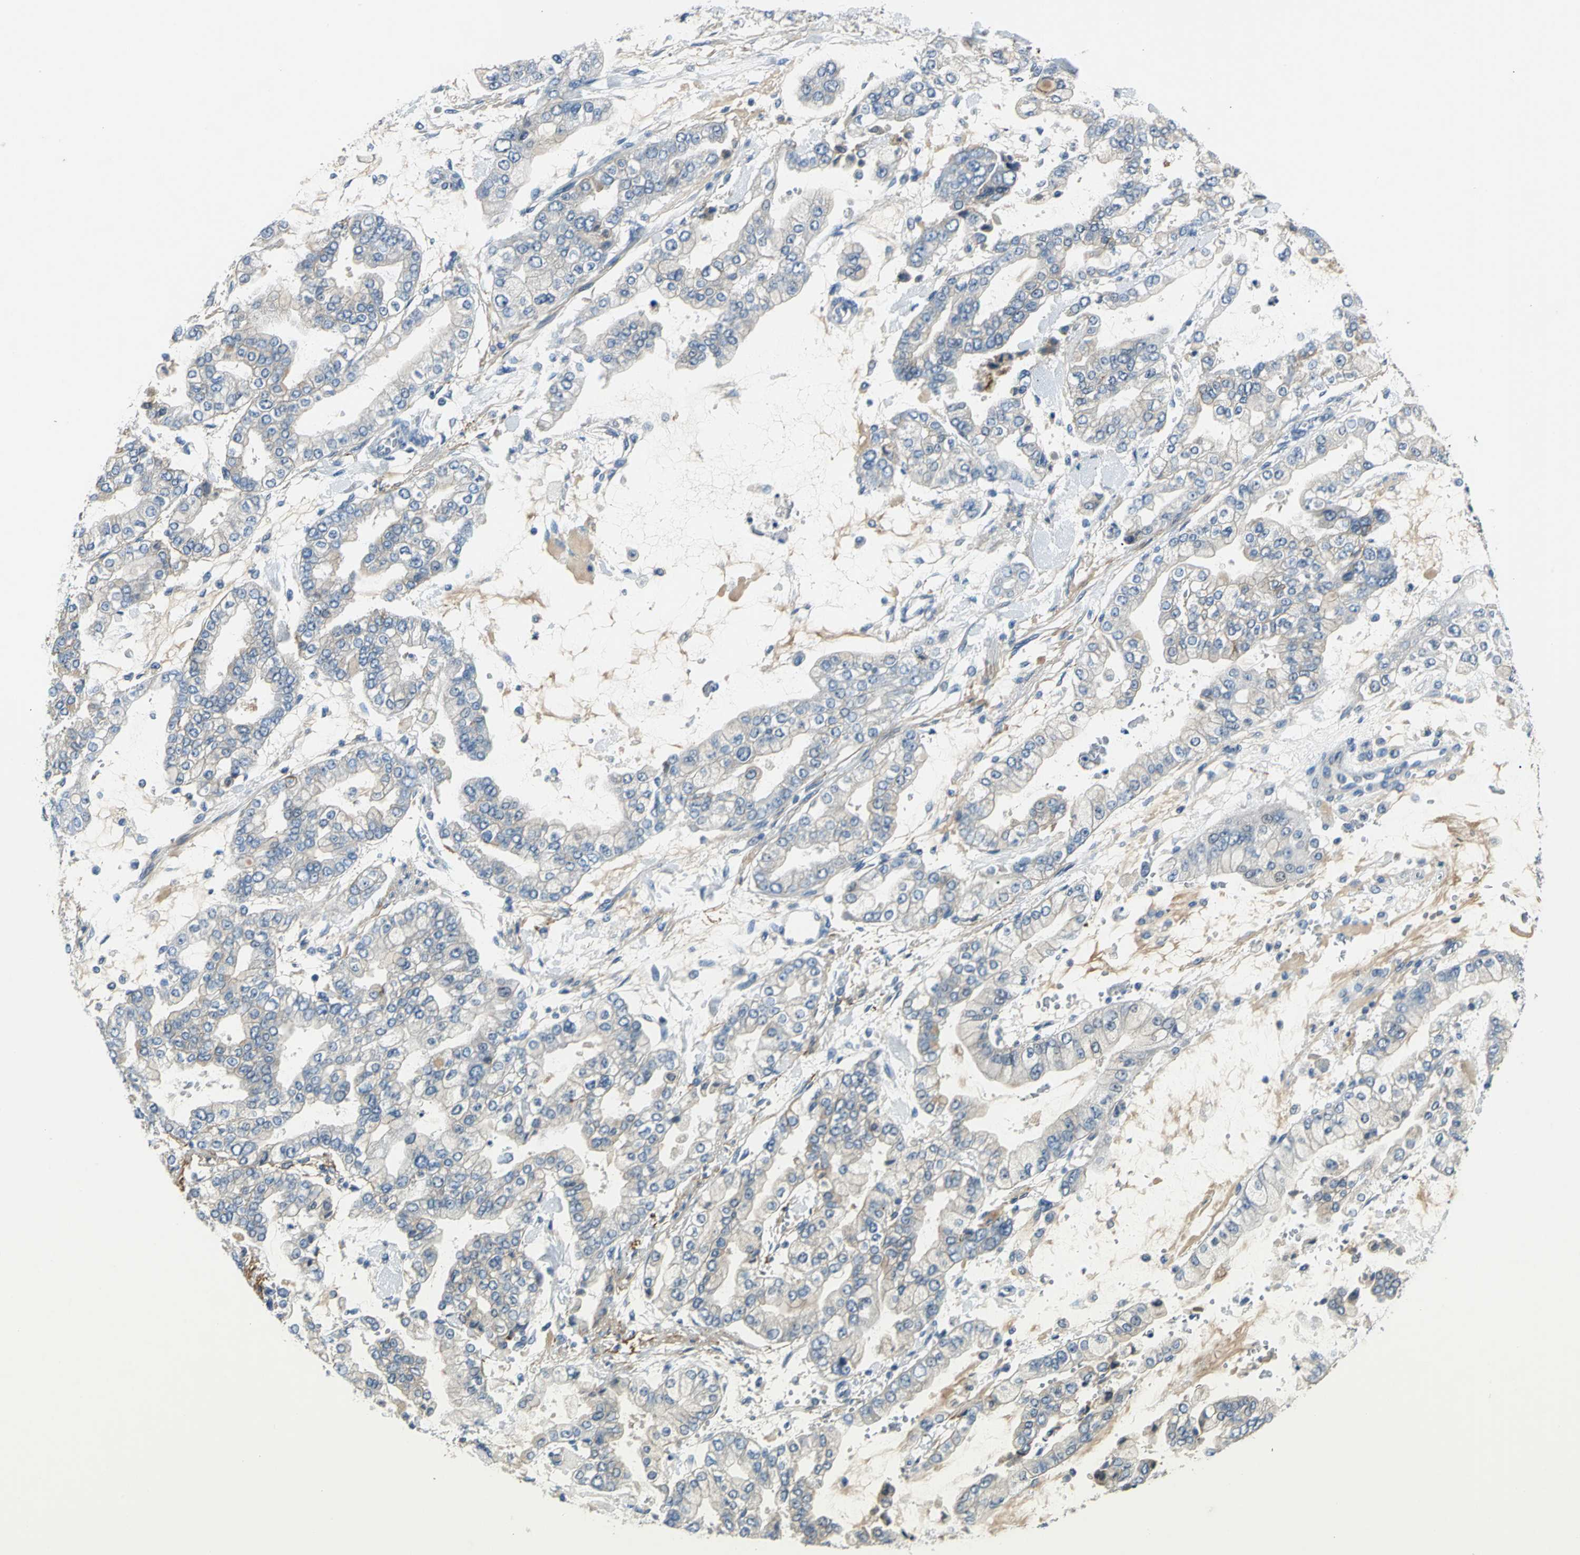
{"staining": {"intensity": "weak", "quantity": "25%-75%", "location": "cytoplasmic/membranous"}, "tissue": "stomach cancer", "cell_type": "Tumor cells", "image_type": "cancer", "snomed": [{"axis": "morphology", "description": "Normal tissue, NOS"}, {"axis": "morphology", "description": "Adenocarcinoma, NOS"}, {"axis": "topography", "description": "Stomach, upper"}, {"axis": "topography", "description": "Stomach"}], "caption": "Adenocarcinoma (stomach) tissue exhibits weak cytoplasmic/membranous positivity in about 25%-75% of tumor cells, visualized by immunohistochemistry.", "gene": "SLC16A7", "patient": {"sex": "male", "age": 76}}